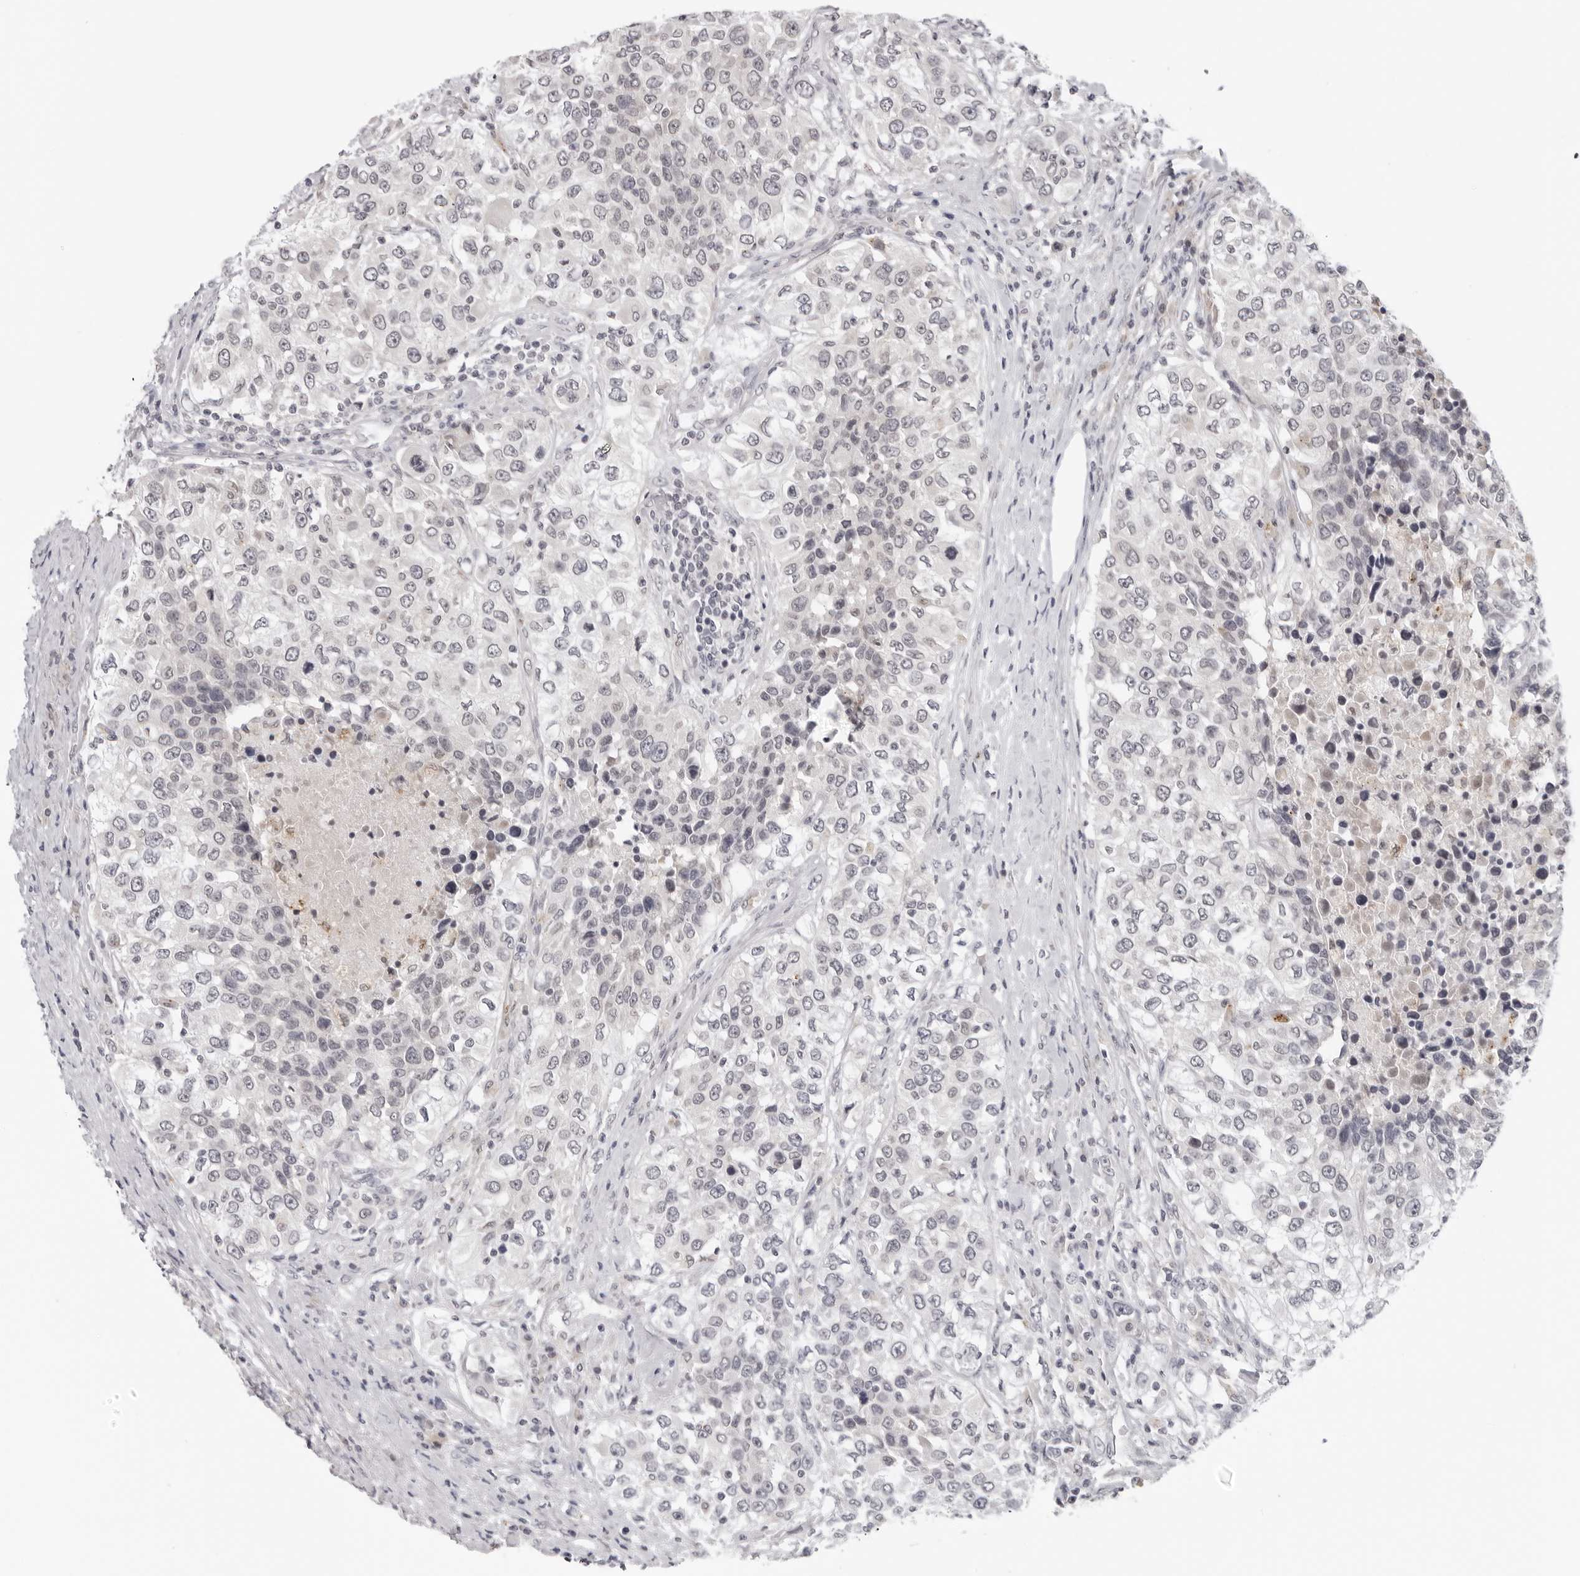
{"staining": {"intensity": "negative", "quantity": "none", "location": "none"}, "tissue": "urothelial cancer", "cell_type": "Tumor cells", "image_type": "cancer", "snomed": [{"axis": "morphology", "description": "Urothelial carcinoma, High grade"}, {"axis": "topography", "description": "Urinary bladder"}], "caption": "Immunohistochemistry (IHC) micrograph of urothelial cancer stained for a protein (brown), which shows no positivity in tumor cells.", "gene": "PRUNE1", "patient": {"sex": "female", "age": 80}}